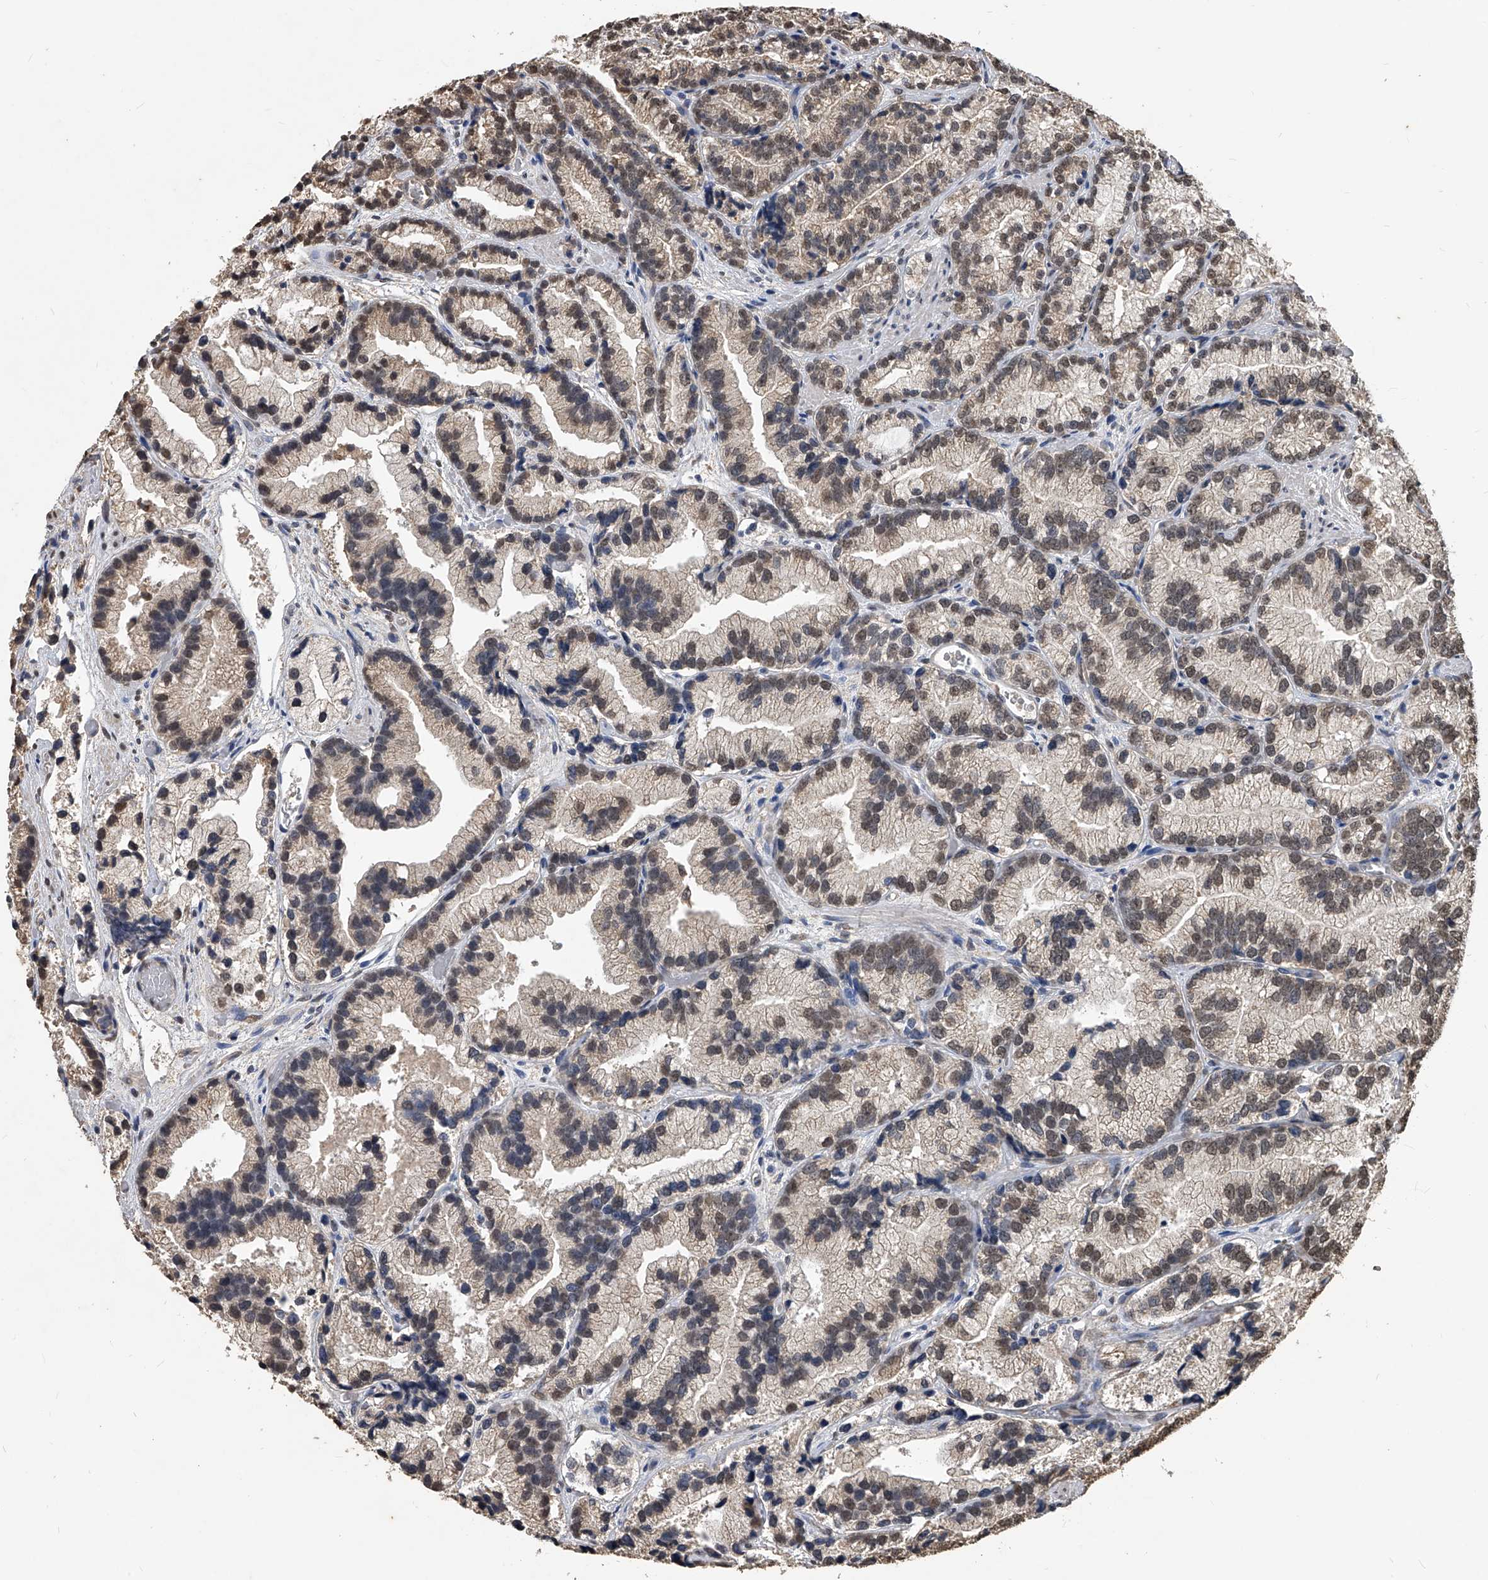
{"staining": {"intensity": "weak", "quantity": ">75%", "location": "cytoplasmic/membranous,nuclear"}, "tissue": "prostate cancer", "cell_type": "Tumor cells", "image_type": "cancer", "snomed": [{"axis": "morphology", "description": "Adenocarcinoma, Low grade"}, {"axis": "topography", "description": "Prostate"}], "caption": "Weak cytoplasmic/membranous and nuclear staining for a protein is seen in approximately >75% of tumor cells of prostate adenocarcinoma (low-grade) using IHC.", "gene": "FBXL4", "patient": {"sex": "male", "age": 89}}